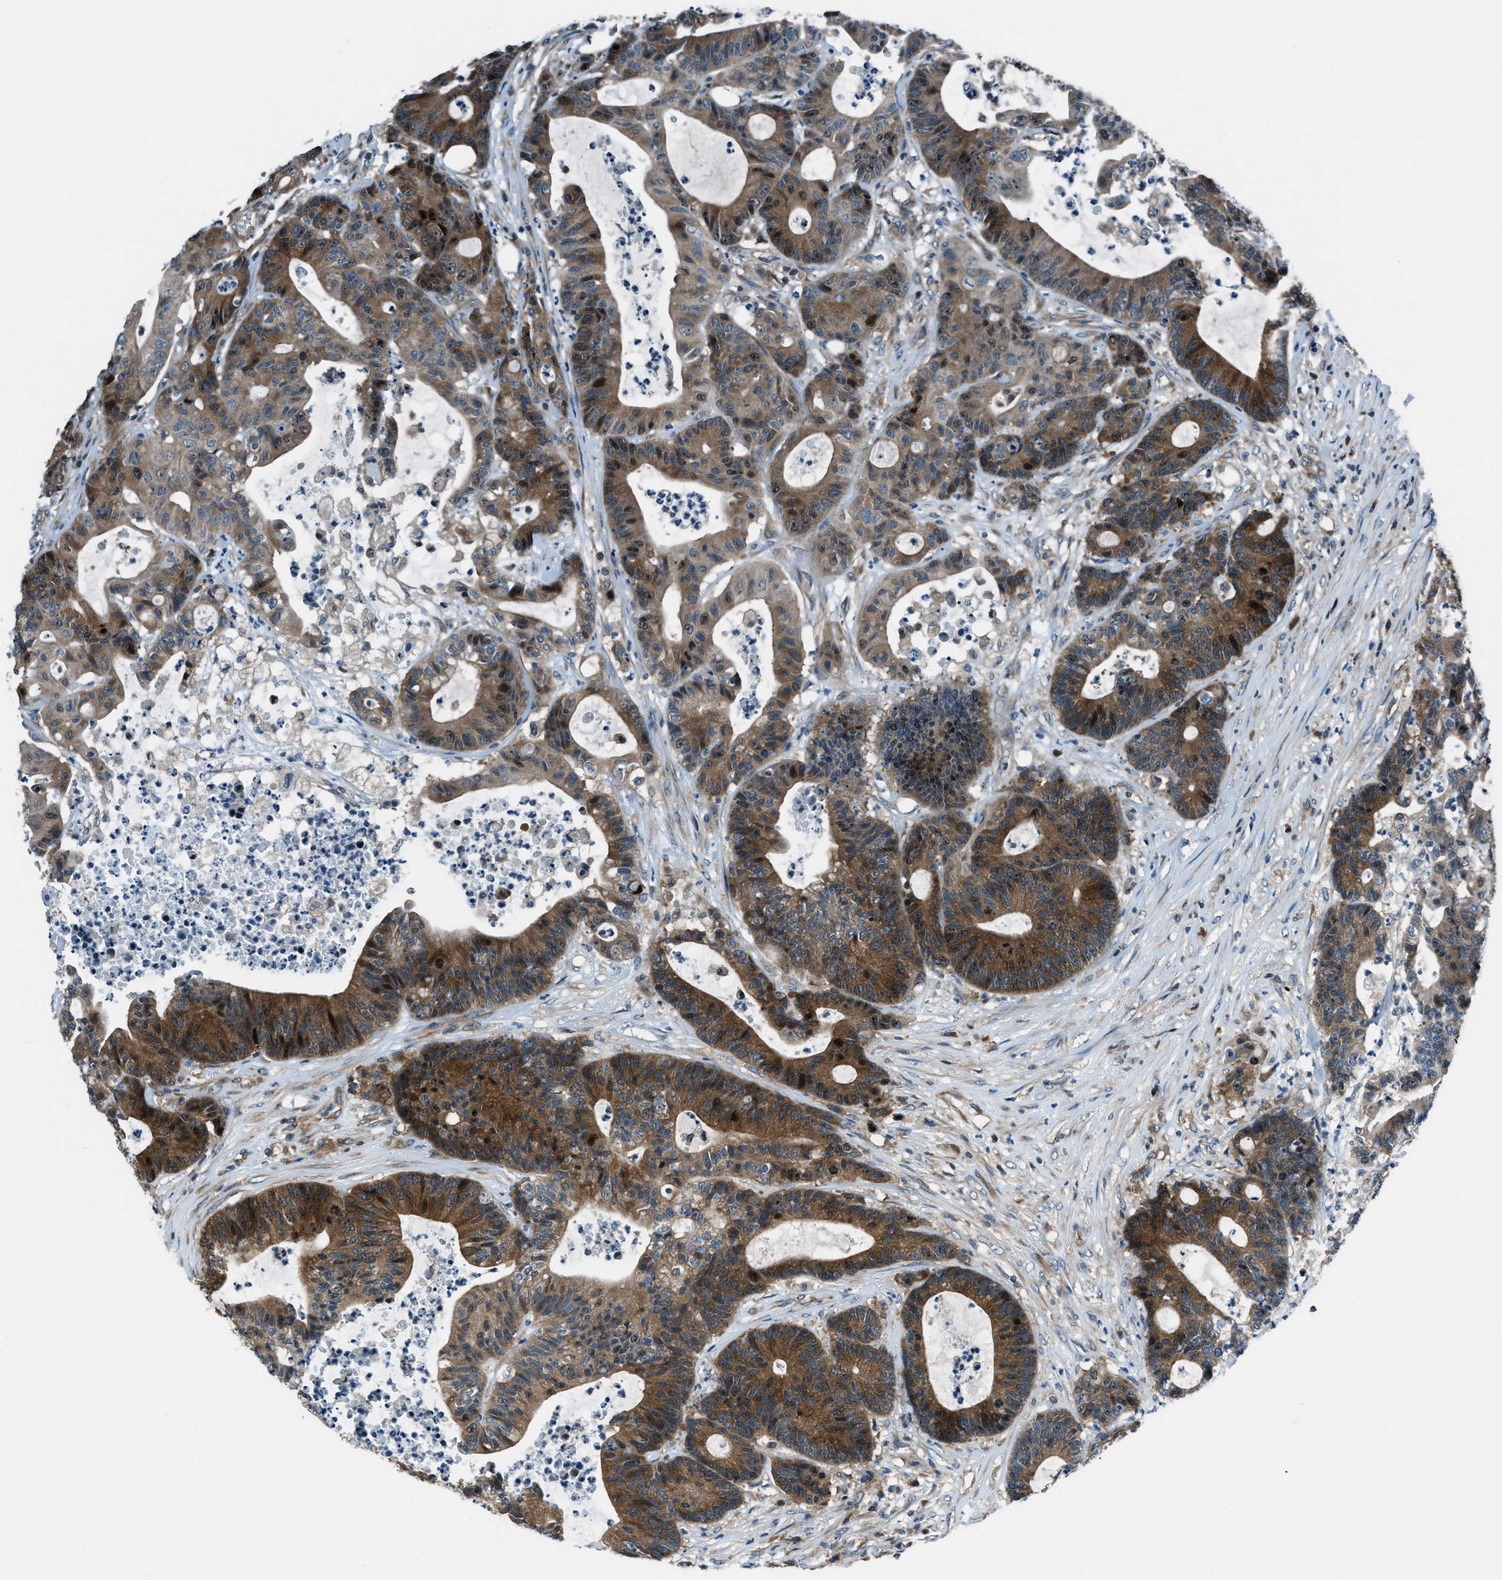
{"staining": {"intensity": "moderate", "quantity": ">75%", "location": "cytoplasmic/membranous"}, "tissue": "colorectal cancer", "cell_type": "Tumor cells", "image_type": "cancer", "snomed": [{"axis": "morphology", "description": "Adenocarcinoma, NOS"}, {"axis": "topography", "description": "Colon"}], "caption": "A brown stain shows moderate cytoplasmic/membranous staining of a protein in human colorectal cancer (adenocarcinoma) tumor cells.", "gene": "ARFGAP2", "patient": {"sex": "female", "age": 84}}